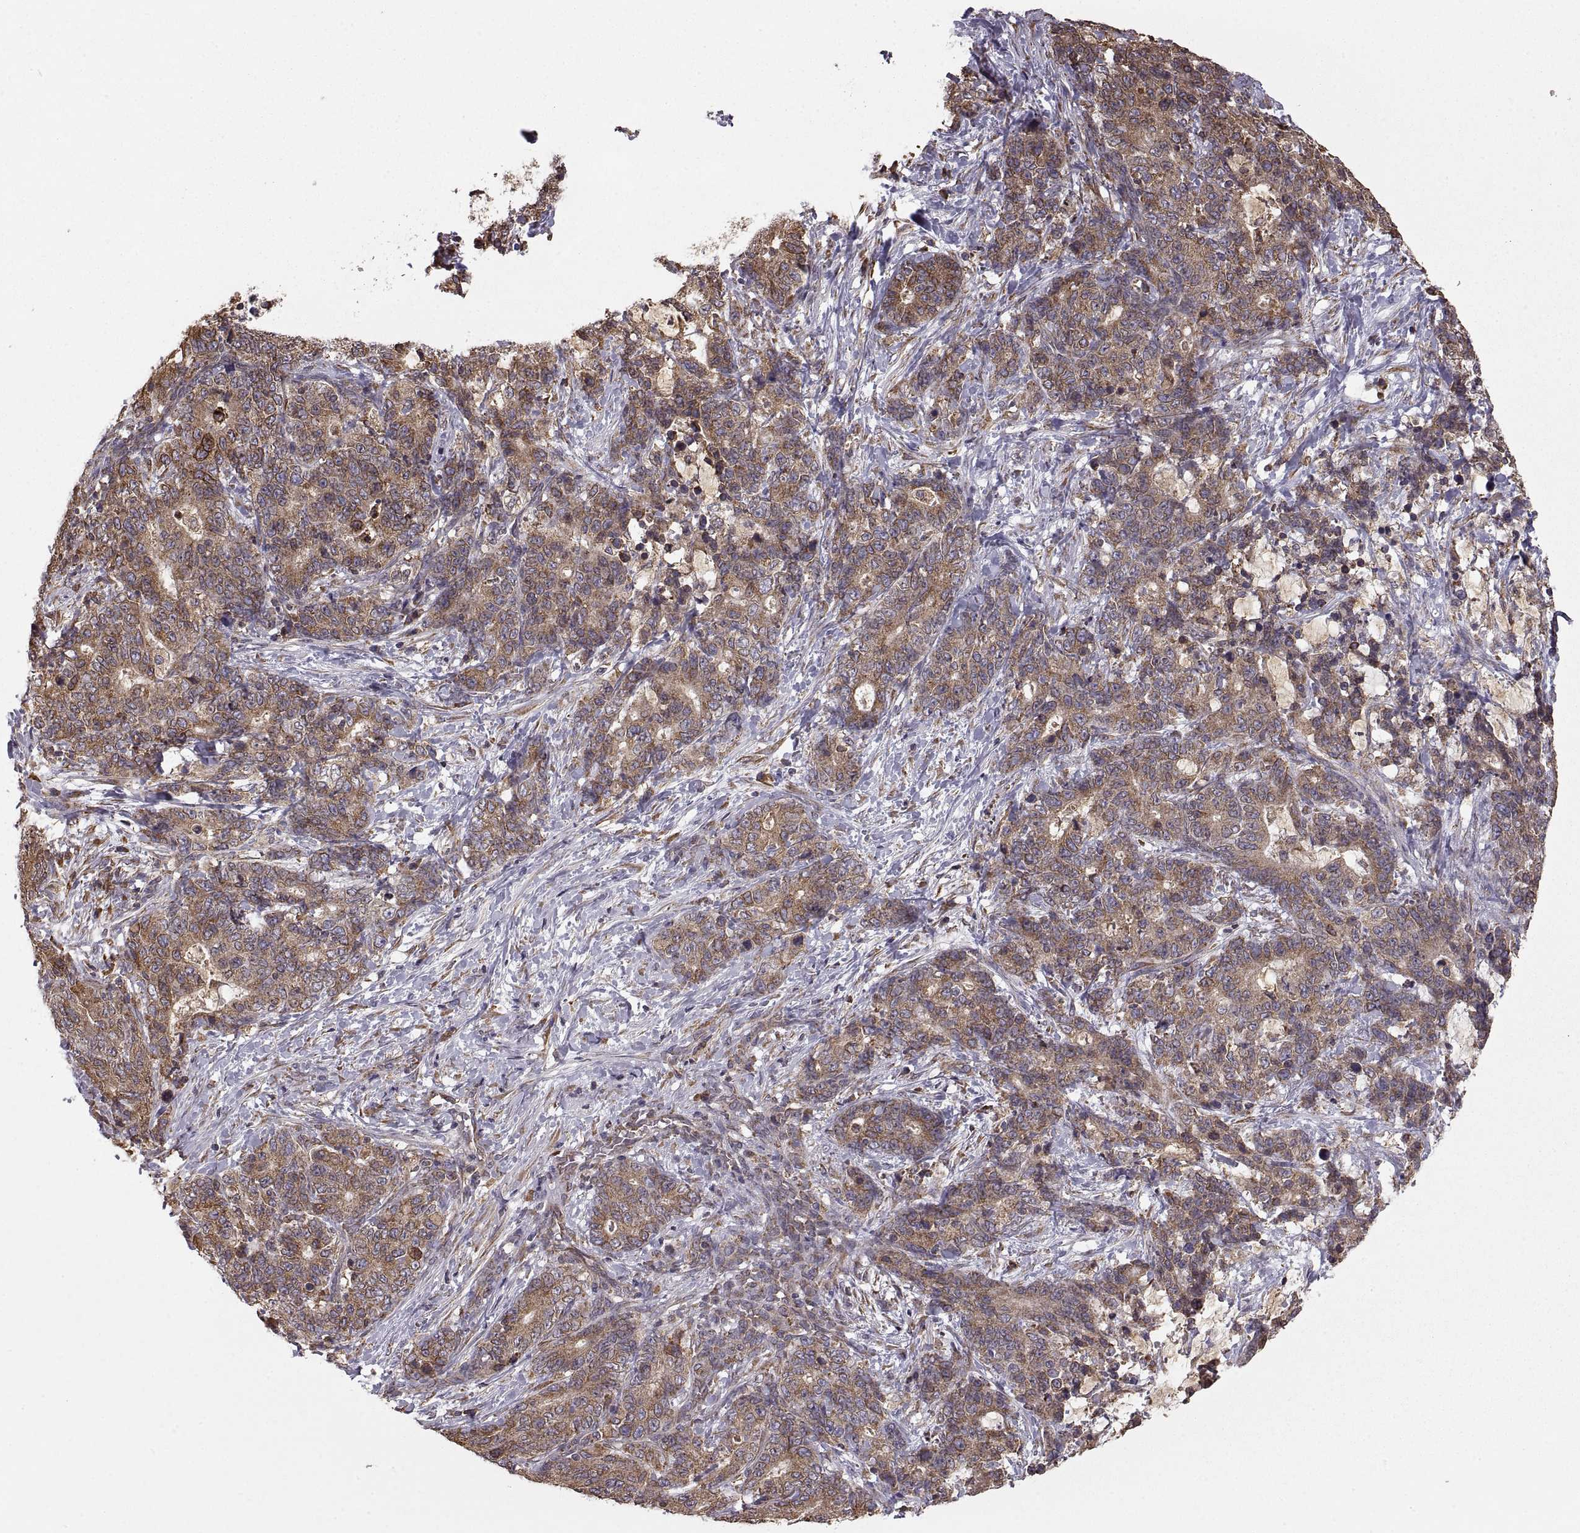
{"staining": {"intensity": "moderate", "quantity": "<25%", "location": "cytoplasmic/membranous"}, "tissue": "stomach cancer", "cell_type": "Tumor cells", "image_type": "cancer", "snomed": [{"axis": "morphology", "description": "Normal tissue, NOS"}, {"axis": "morphology", "description": "Adenocarcinoma, NOS"}, {"axis": "topography", "description": "Stomach"}], "caption": "Protein expression analysis of stomach adenocarcinoma displays moderate cytoplasmic/membranous staining in approximately <25% of tumor cells. Ihc stains the protein of interest in brown and the nuclei are stained blue.", "gene": "PDIA3", "patient": {"sex": "female", "age": 64}}